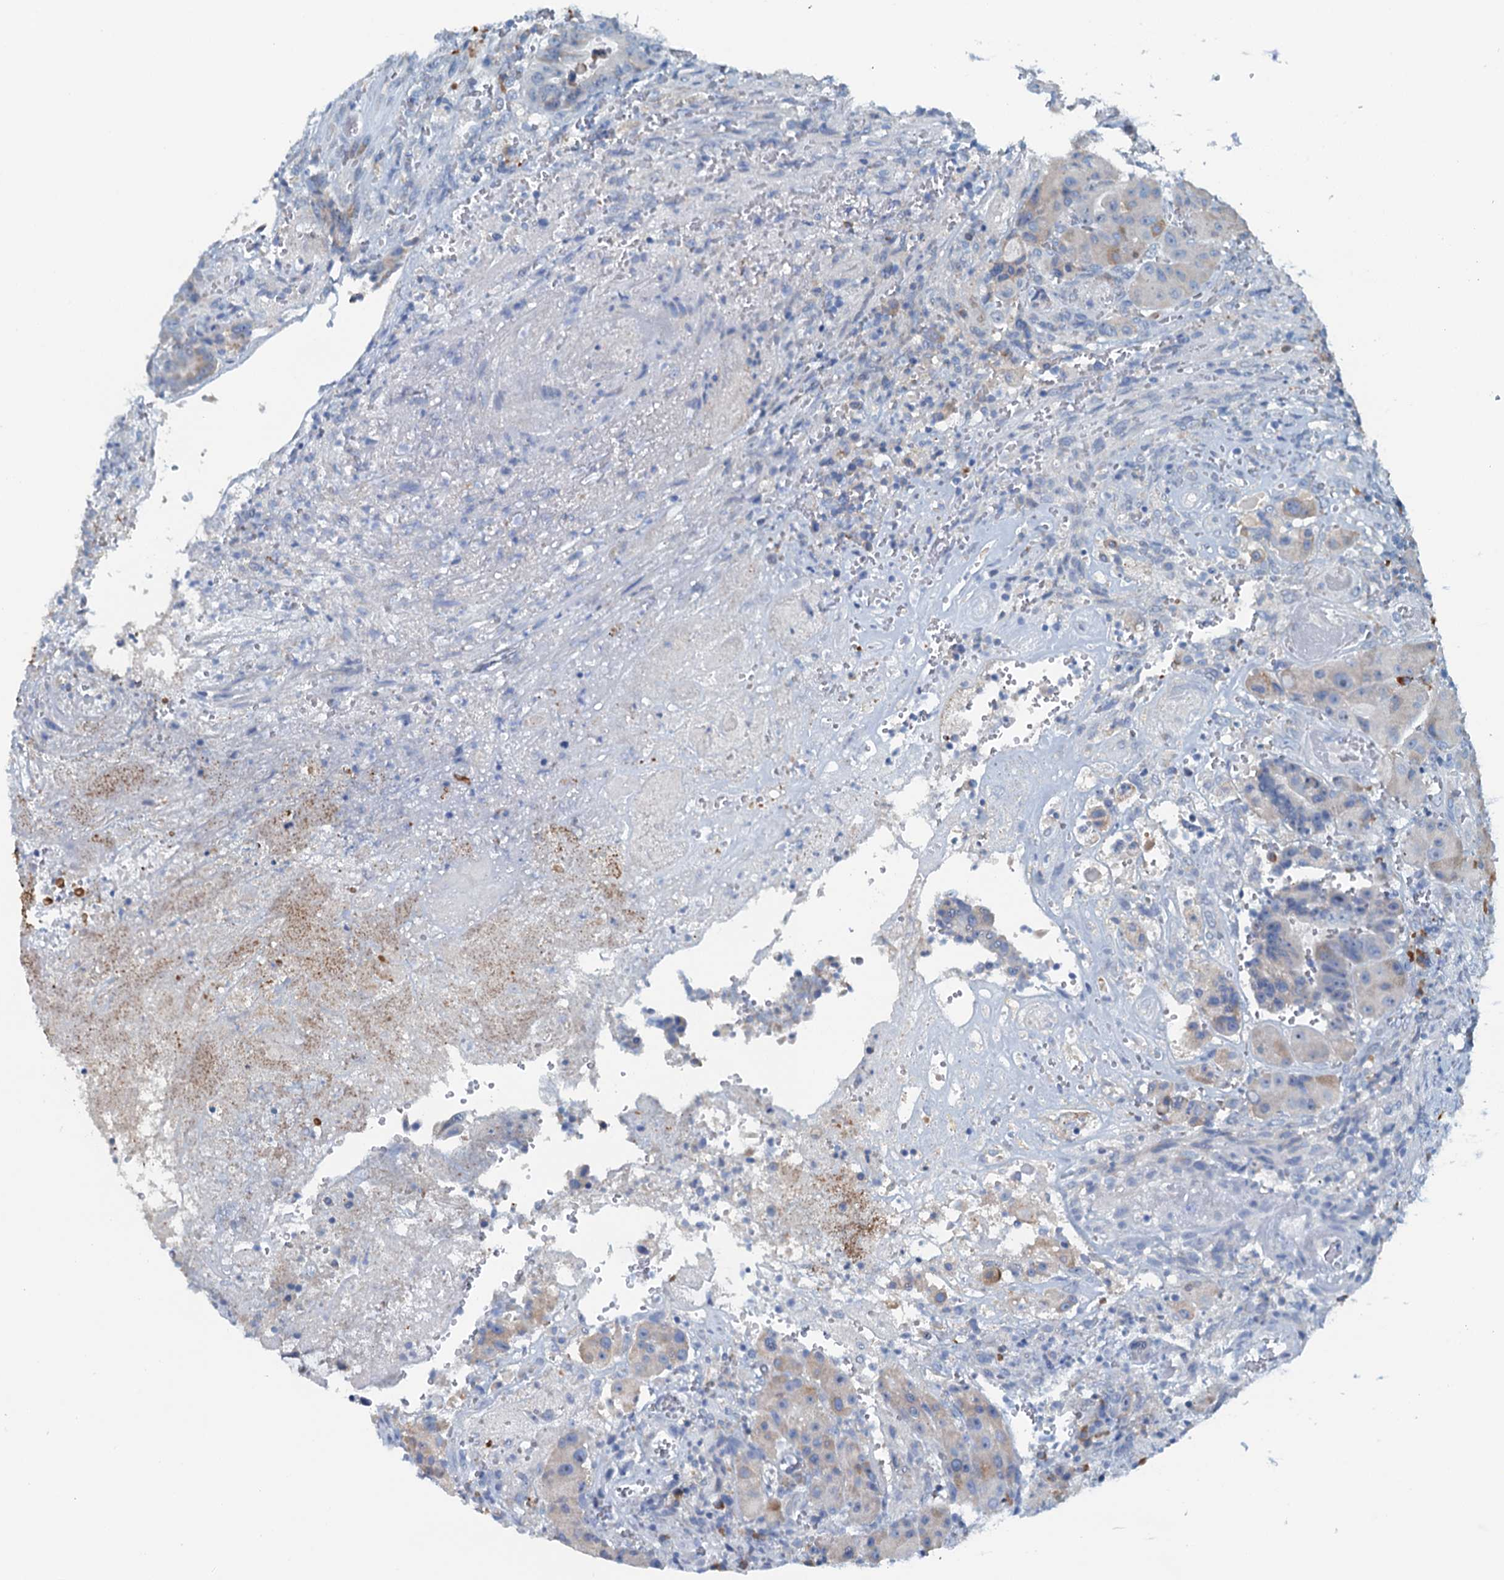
{"staining": {"intensity": "negative", "quantity": "none", "location": "none"}, "tissue": "colorectal cancer", "cell_type": "Tumor cells", "image_type": "cancer", "snomed": [{"axis": "morphology", "description": "Adenocarcinoma, NOS"}, {"axis": "topography", "description": "Rectum"}], "caption": "DAB (3,3'-diaminobenzidine) immunohistochemical staining of colorectal adenocarcinoma exhibits no significant positivity in tumor cells.", "gene": "CBLIF", "patient": {"sex": "male", "age": 69}}